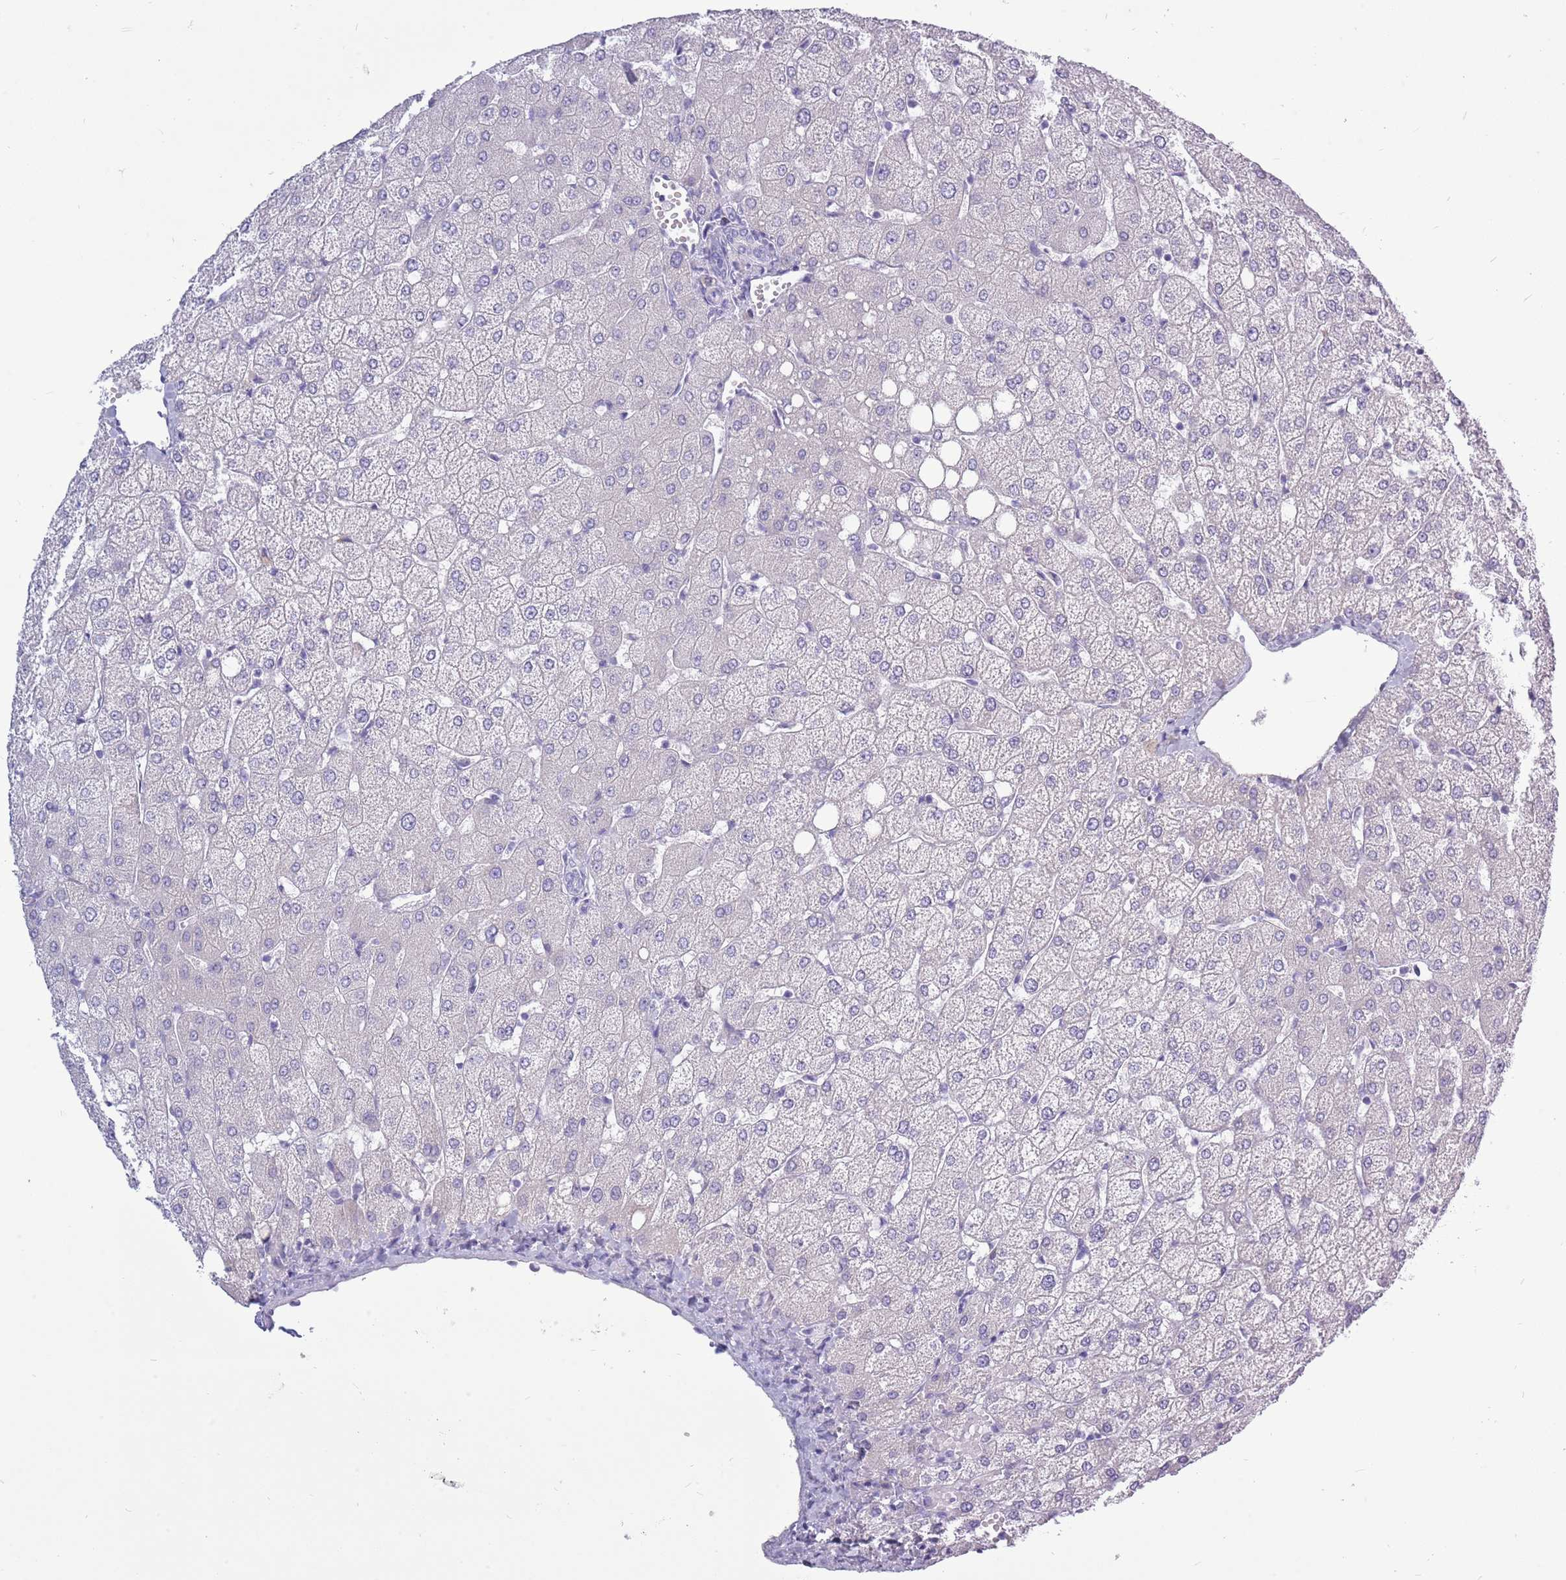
{"staining": {"intensity": "negative", "quantity": "none", "location": "none"}, "tissue": "liver", "cell_type": "Cholangiocytes", "image_type": "normal", "snomed": [{"axis": "morphology", "description": "Normal tissue, NOS"}, {"axis": "topography", "description": "Liver"}], "caption": "IHC of normal liver reveals no staining in cholangiocytes.", "gene": "ZNF425", "patient": {"sex": "female", "age": 54}}